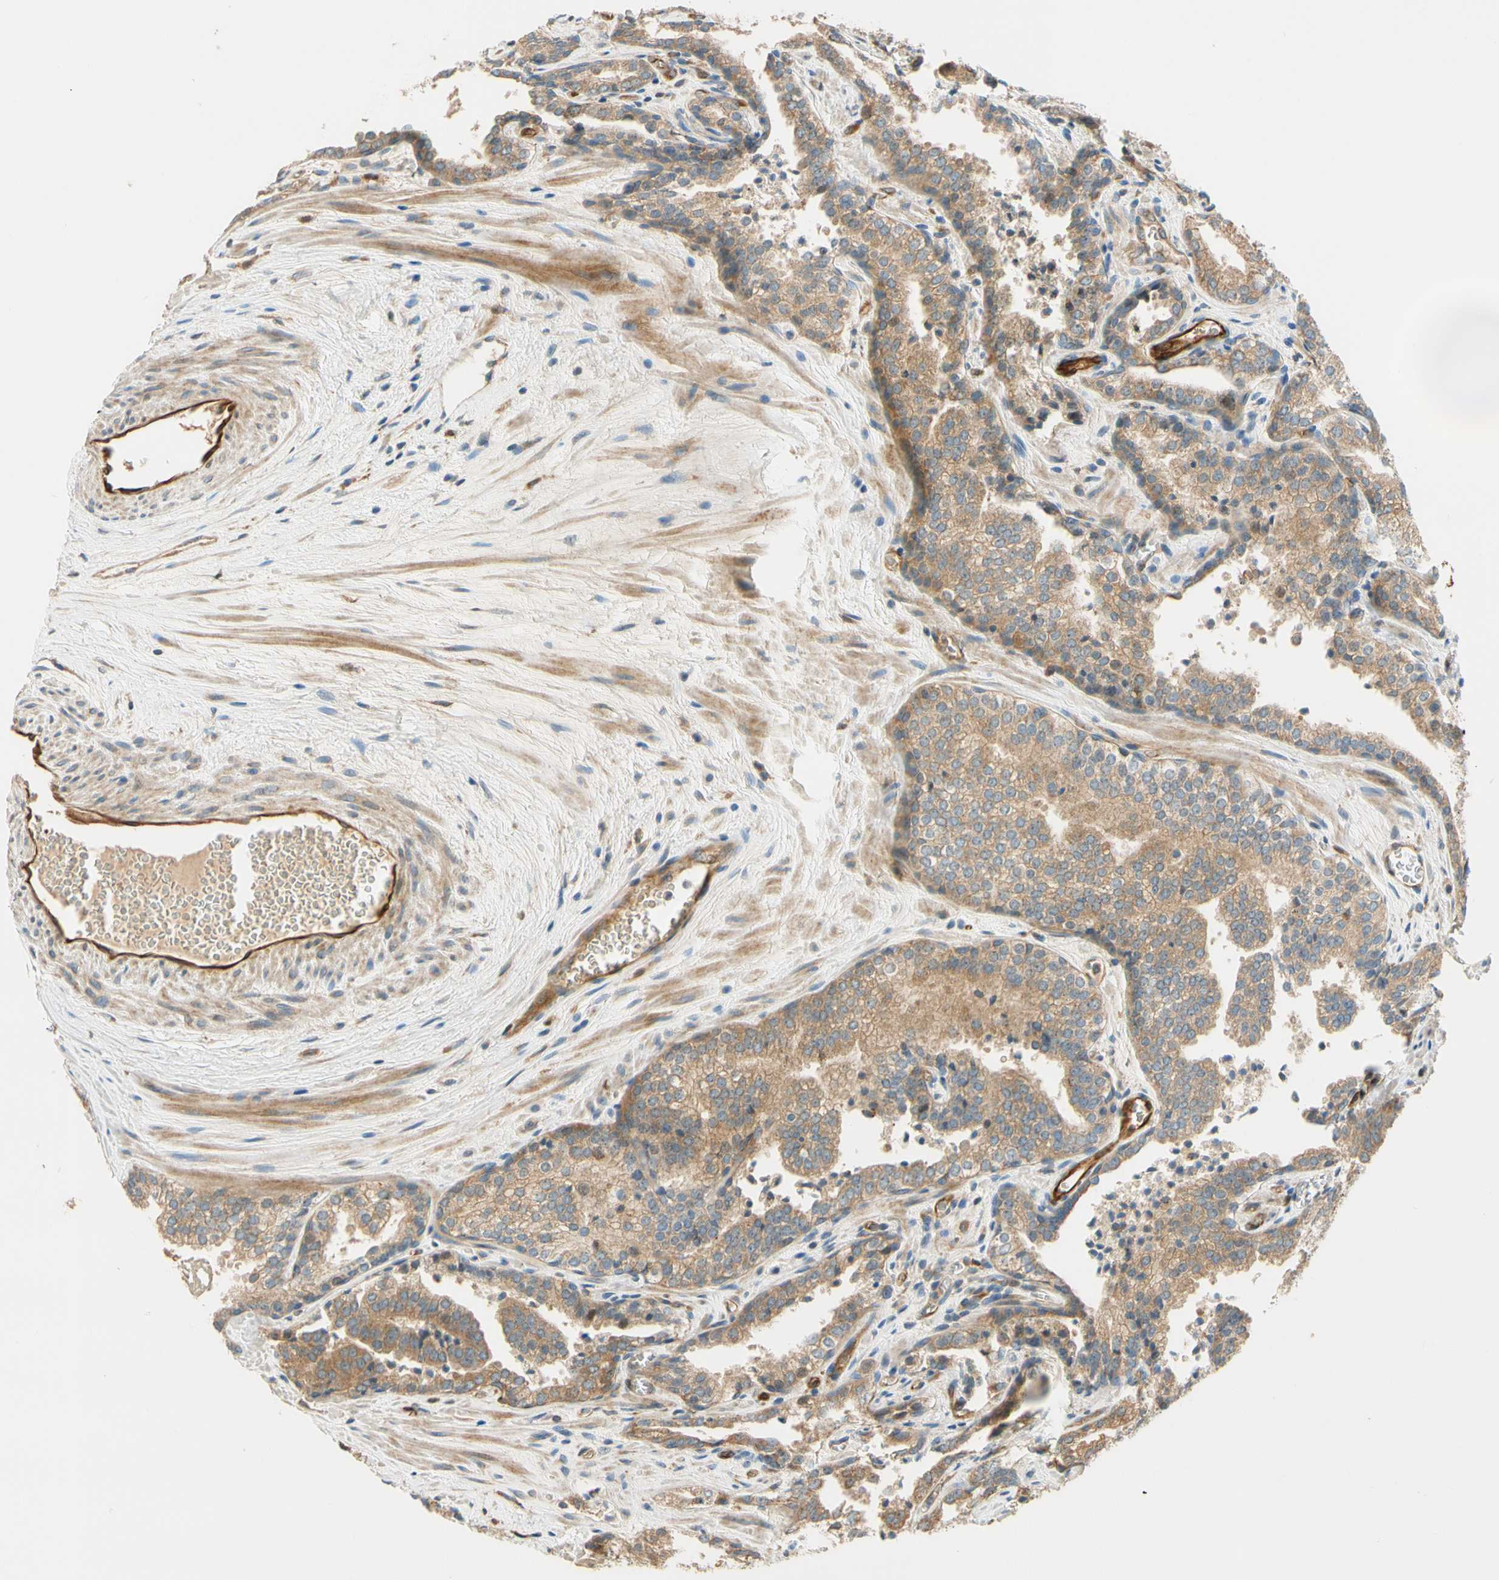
{"staining": {"intensity": "moderate", "quantity": ">75%", "location": "cytoplasmic/membranous"}, "tissue": "prostate cancer", "cell_type": "Tumor cells", "image_type": "cancer", "snomed": [{"axis": "morphology", "description": "Adenocarcinoma, Low grade"}, {"axis": "topography", "description": "Prostate"}], "caption": "Immunohistochemistry image of neoplastic tissue: prostate cancer stained using IHC displays medium levels of moderate protein expression localized specifically in the cytoplasmic/membranous of tumor cells, appearing as a cytoplasmic/membranous brown color.", "gene": "PARP14", "patient": {"sex": "male", "age": 60}}